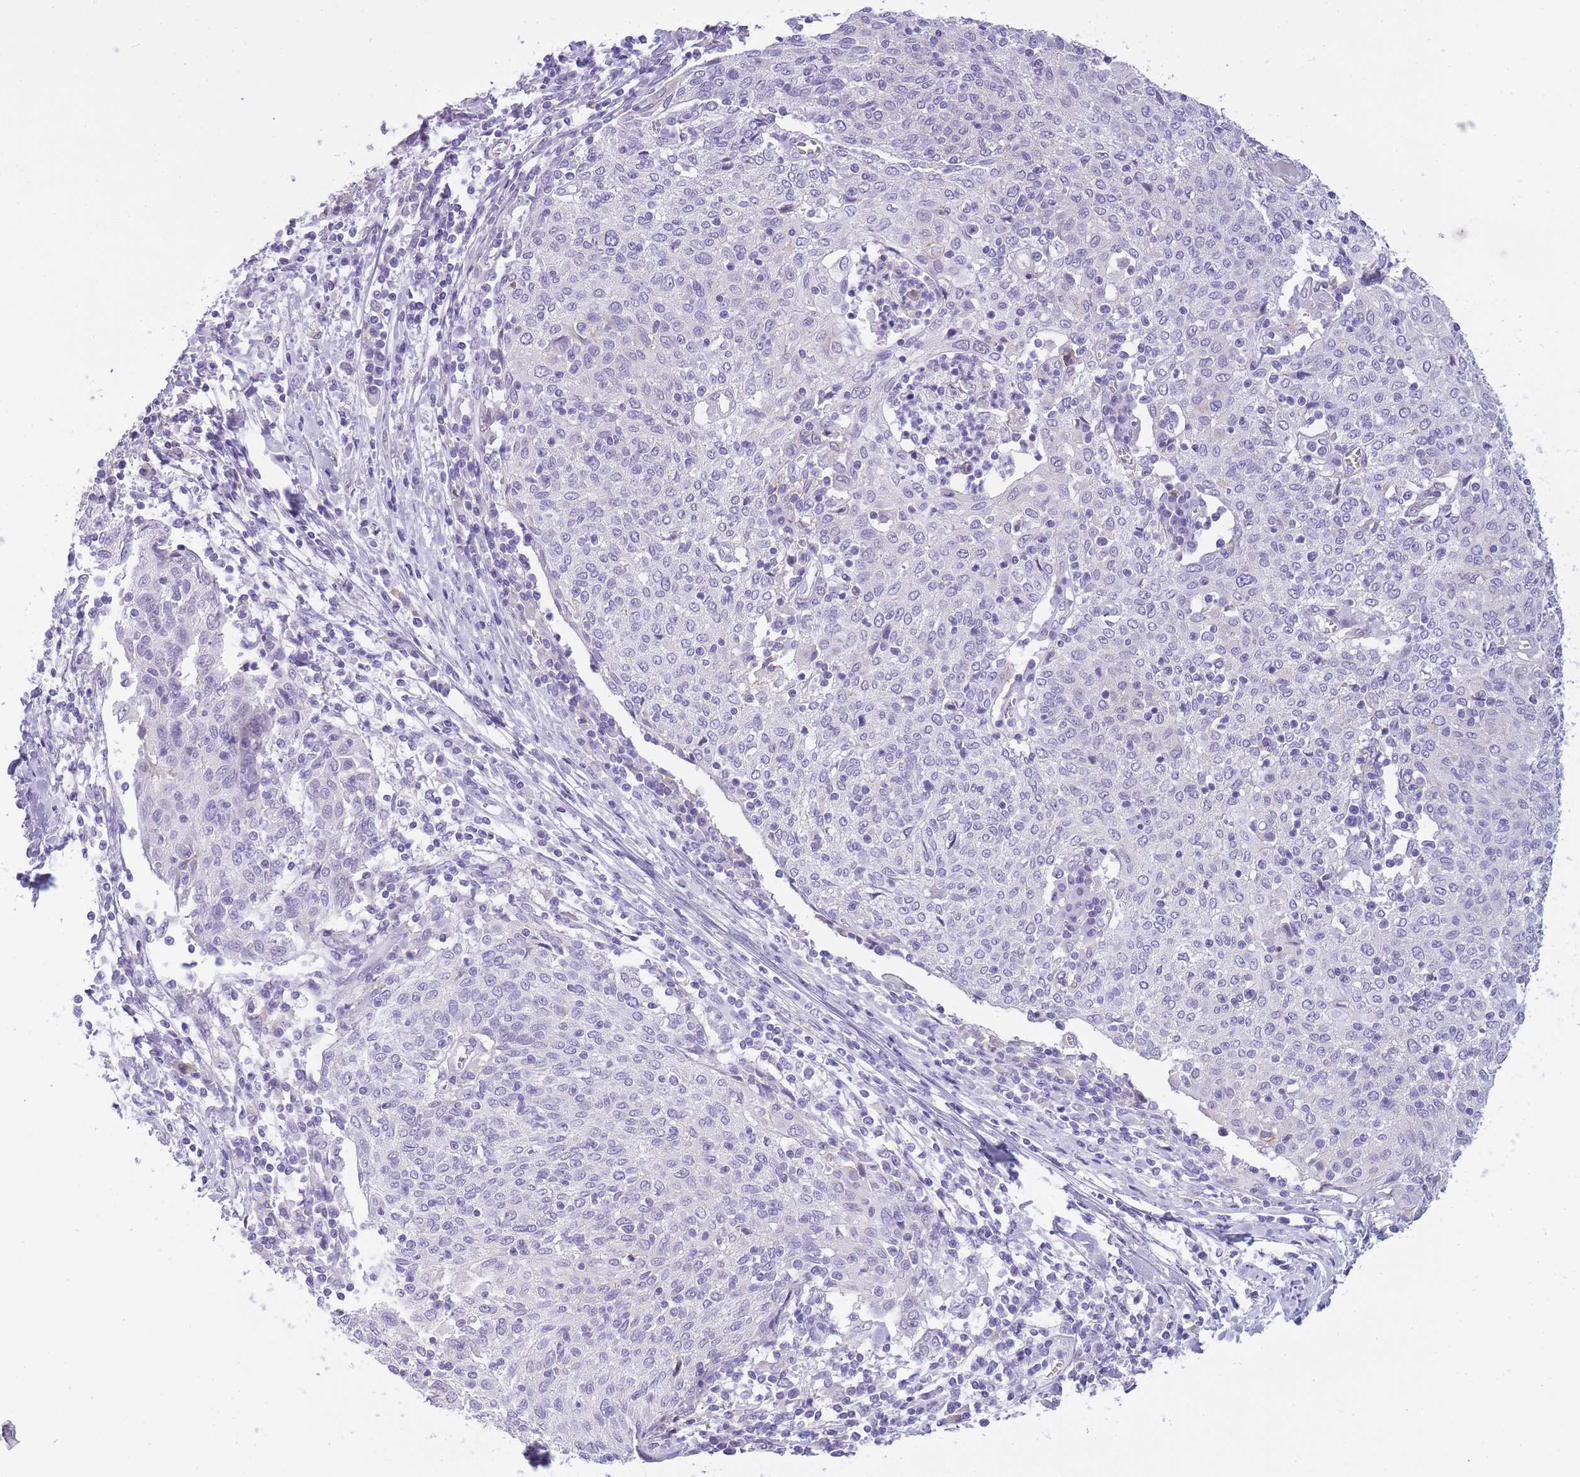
{"staining": {"intensity": "negative", "quantity": "none", "location": "none"}, "tissue": "cervical cancer", "cell_type": "Tumor cells", "image_type": "cancer", "snomed": [{"axis": "morphology", "description": "Squamous cell carcinoma, NOS"}, {"axis": "topography", "description": "Cervix"}], "caption": "Tumor cells show no significant expression in cervical squamous cell carcinoma. (IHC, brightfield microscopy, high magnification).", "gene": "RADX", "patient": {"sex": "female", "age": 52}}